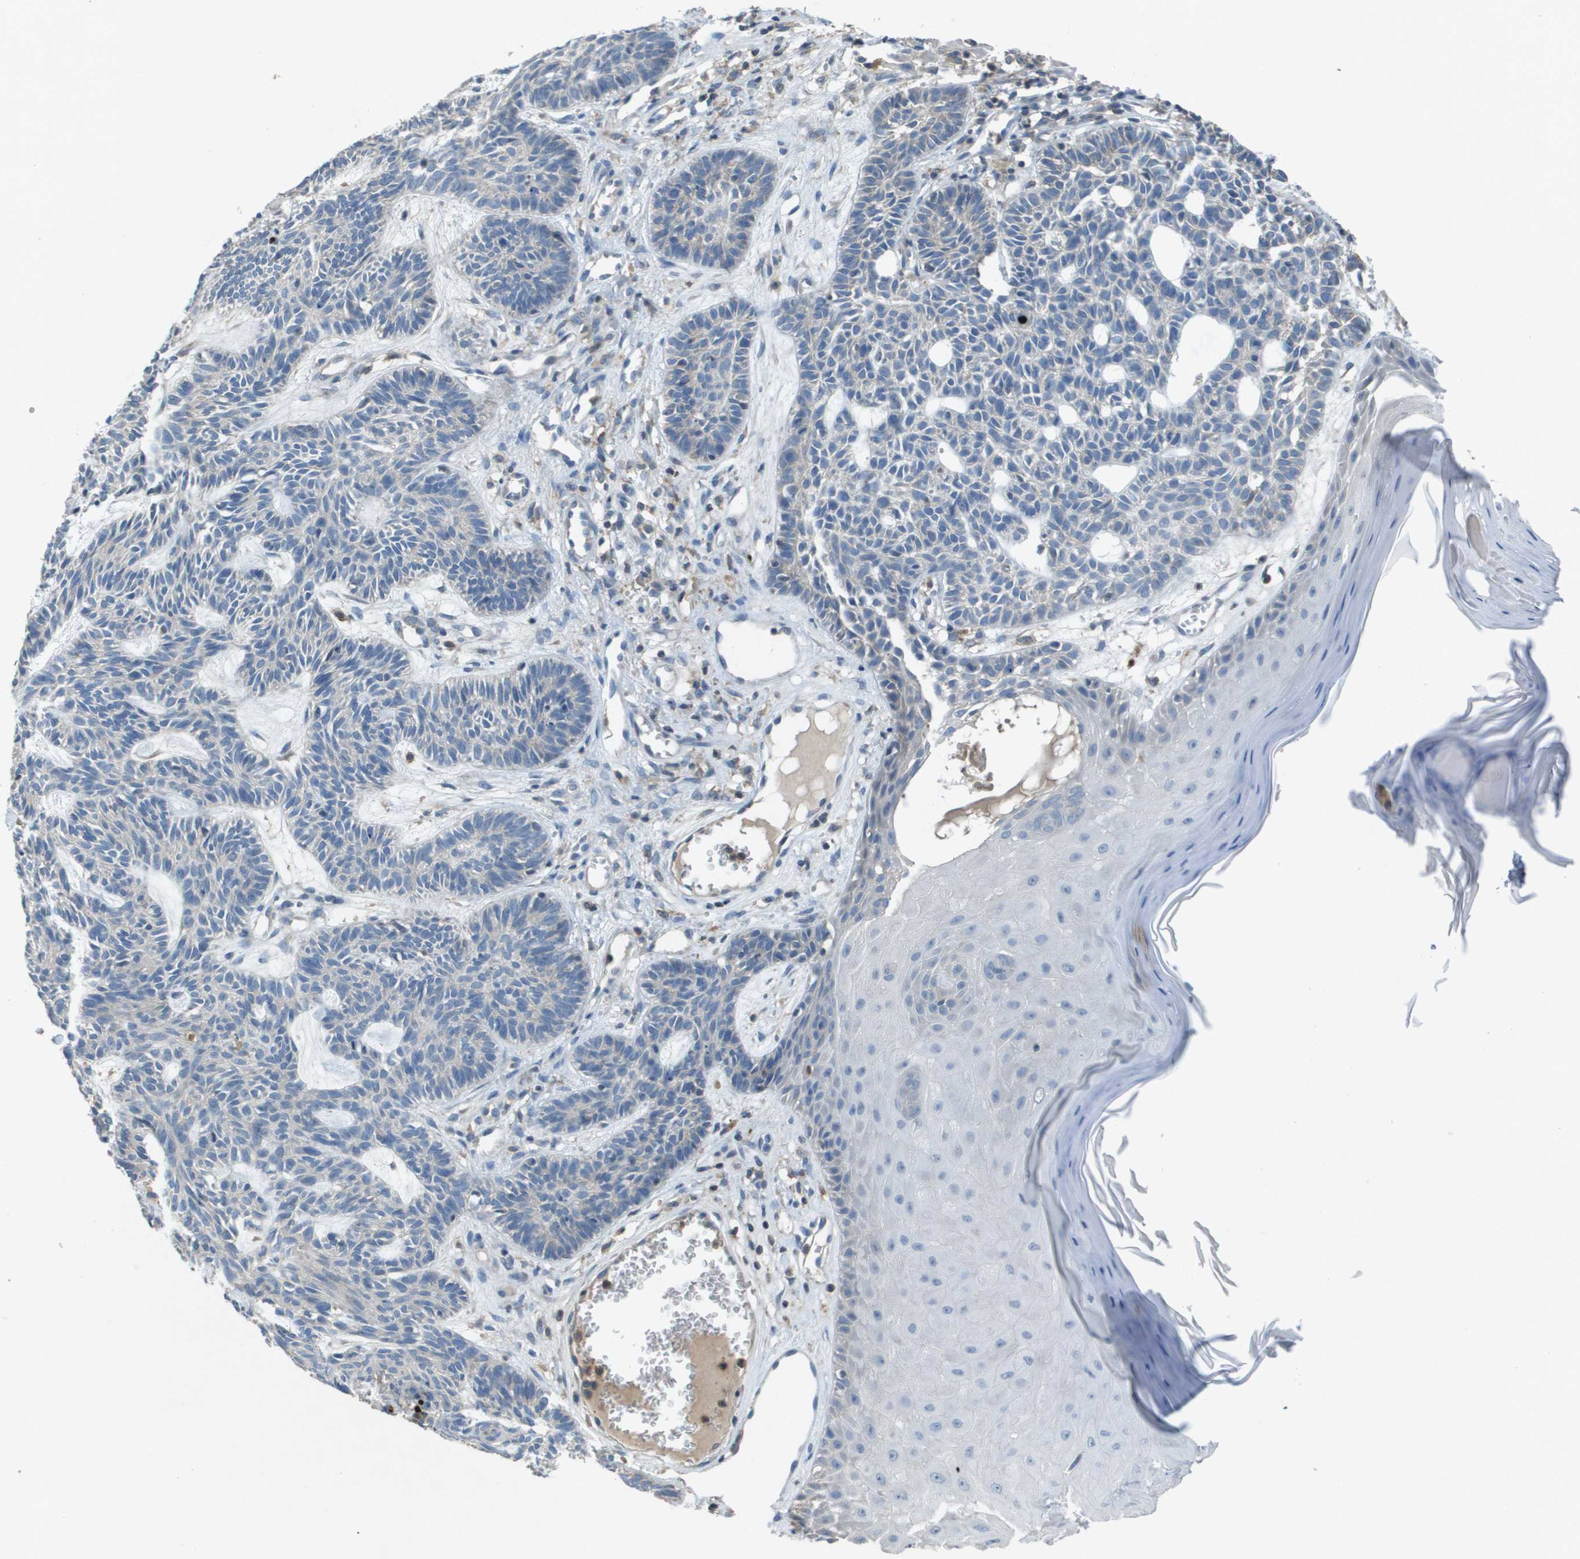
{"staining": {"intensity": "negative", "quantity": "none", "location": "none"}, "tissue": "skin cancer", "cell_type": "Tumor cells", "image_type": "cancer", "snomed": [{"axis": "morphology", "description": "Basal cell carcinoma"}, {"axis": "topography", "description": "Skin"}], "caption": "This is an immunohistochemistry photomicrograph of skin basal cell carcinoma. There is no expression in tumor cells.", "gene": "CLCA4", "patient": {"sex": "male", "age": 67}}